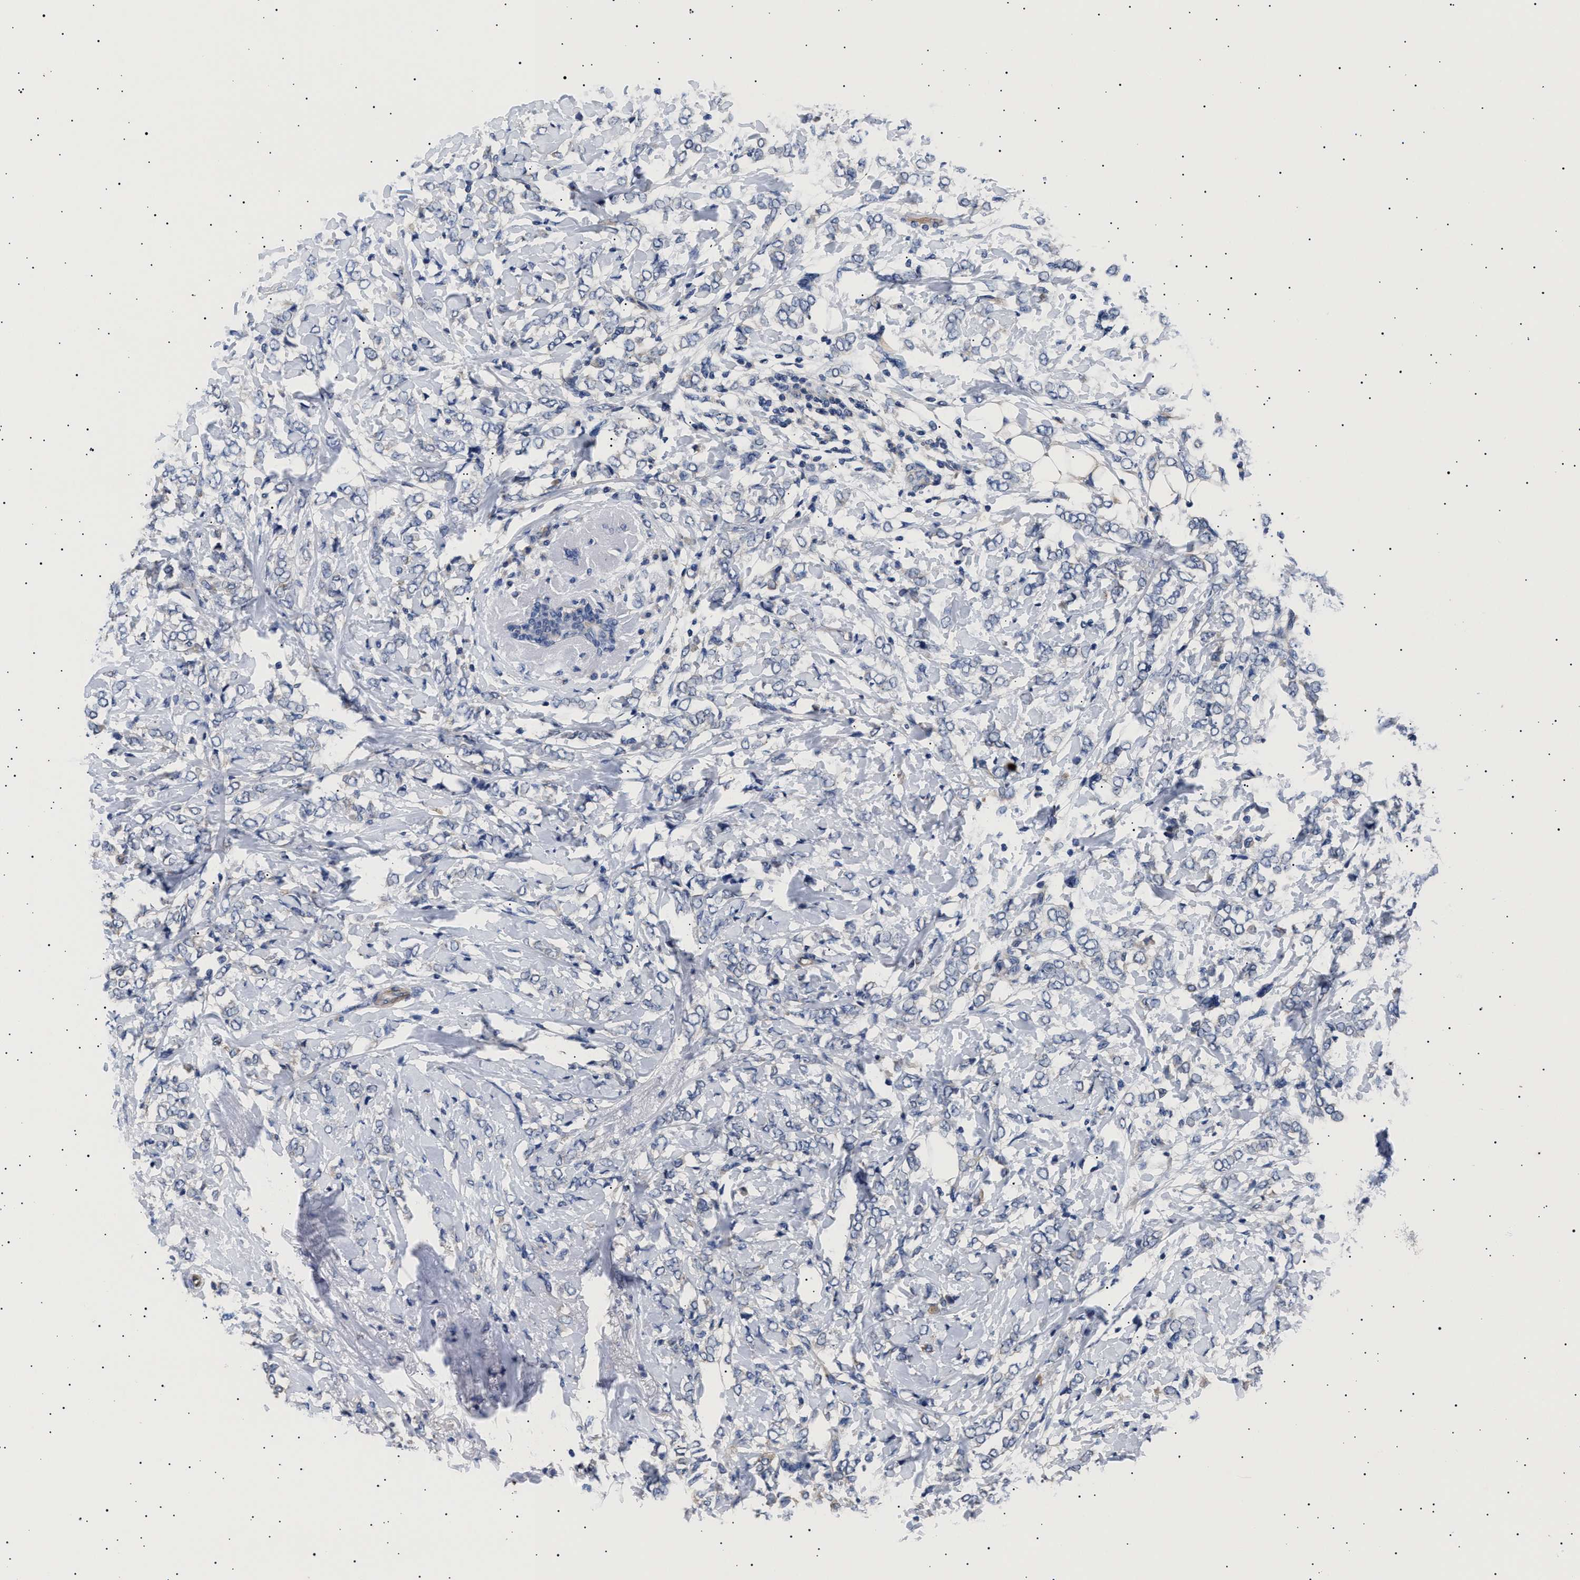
{"staining": {"intensity": "negative", "quantity": "none", "location": "none"}, "tissue": "breast cancer", "cell_type": "Tumor cells", "image_type": "cancer", "snomed": [{"axis": "morphology", "description": "Normal tissue, NOS"}, {"axis": "morphology", "description": "Lobular carcinoma"}, {"axis": "topography", "description": "Breast"}], "caption": "A histopathology image of human lobular carcinoma (breast) is negative for staining in tumor cells.", "gene": "HEMGN", "patient": {"sex": "female", "age": 47}}